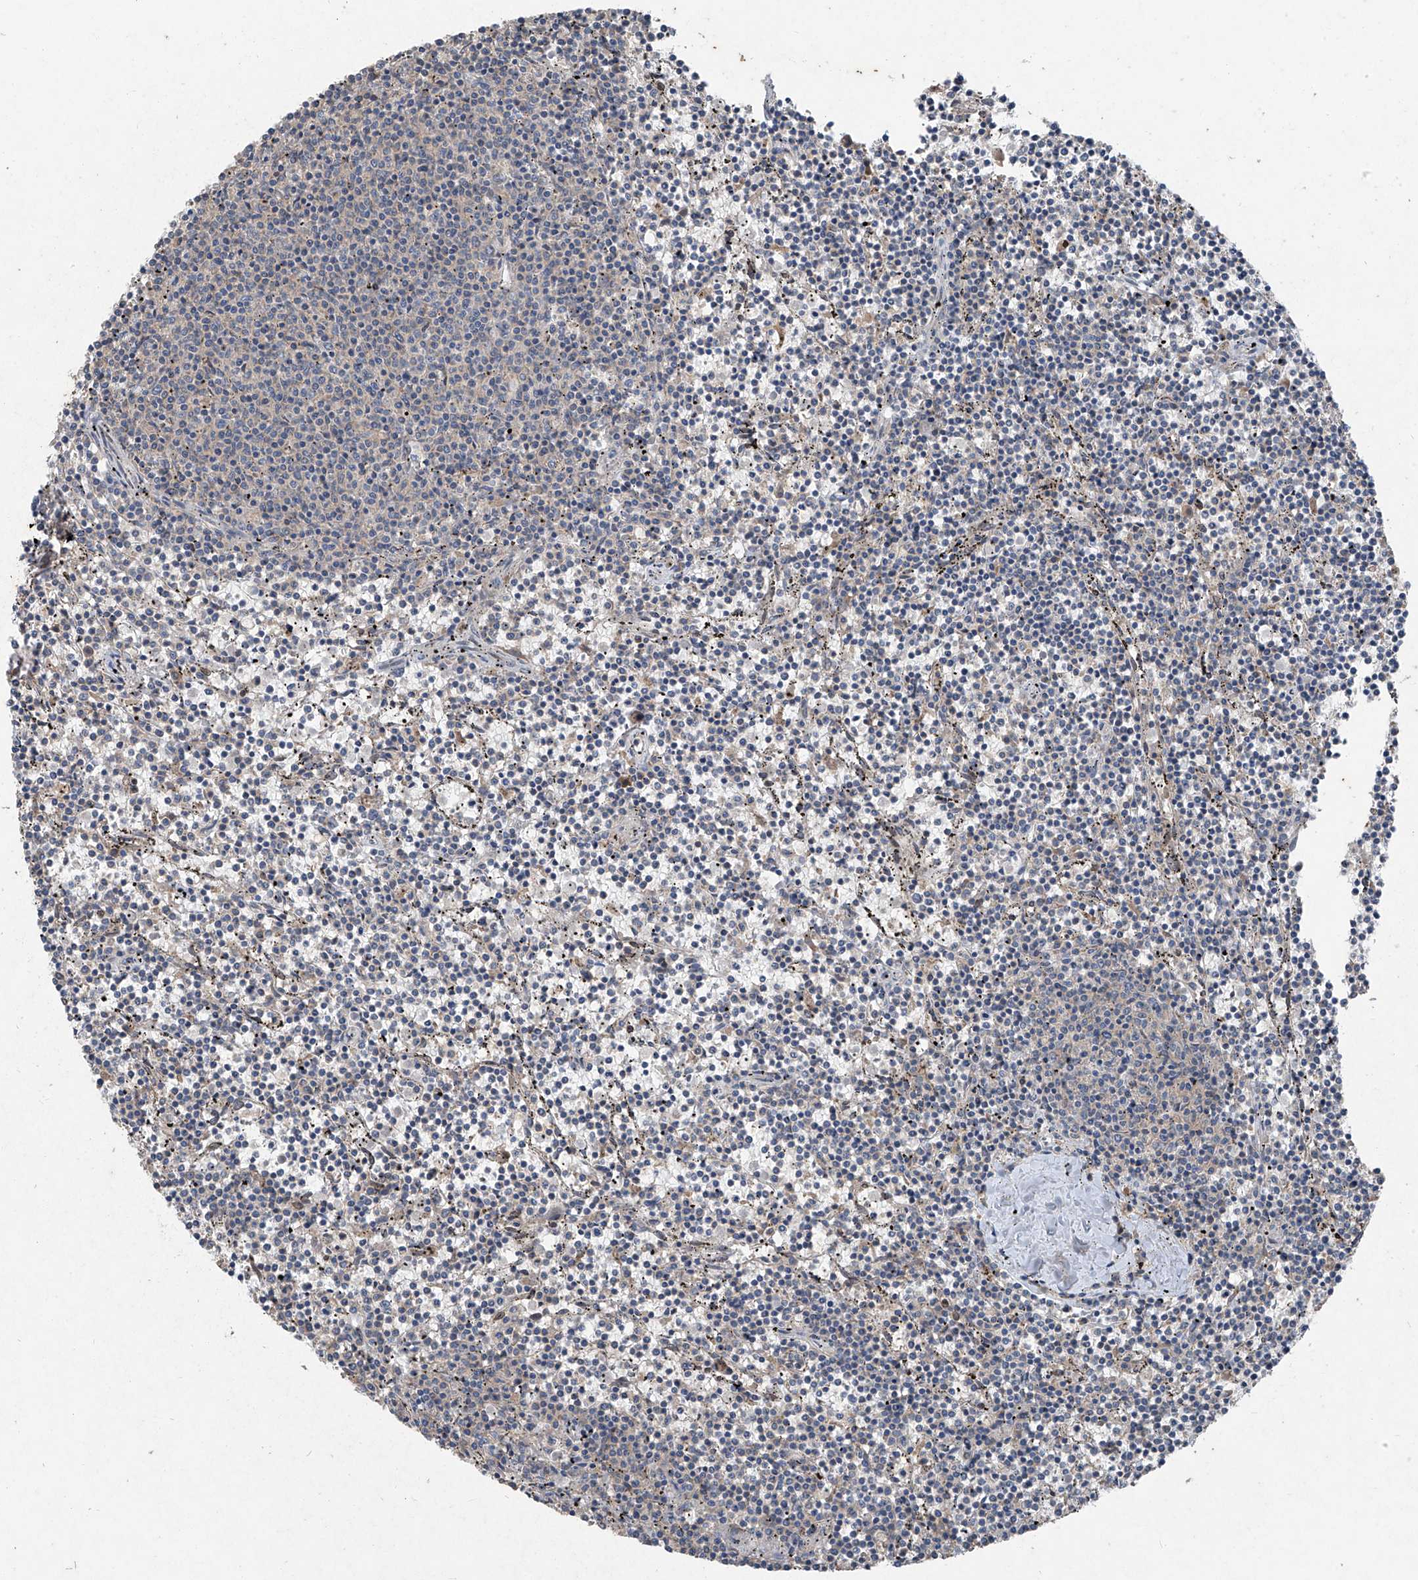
{"staining": {"intensity": "negative", "quantity": "none", "location": "none"}, "tissue": "lymphoma", "cell_type": "Tumor cells", "image_type": "cancer", "snomed": [{"axis": "morphology", "description": "Malignant lymphoma, non-Hodgkin's type, Low grade"}, {"axis": "topography", "description": "Spleen"}], "caption": "Tumor cells show no significant protein positivity in malignant lymphoma, non-Hodgkin's type (low-grade).", "gene": "FOXRED2", "patient": {"sex": "female", "age": 50}}